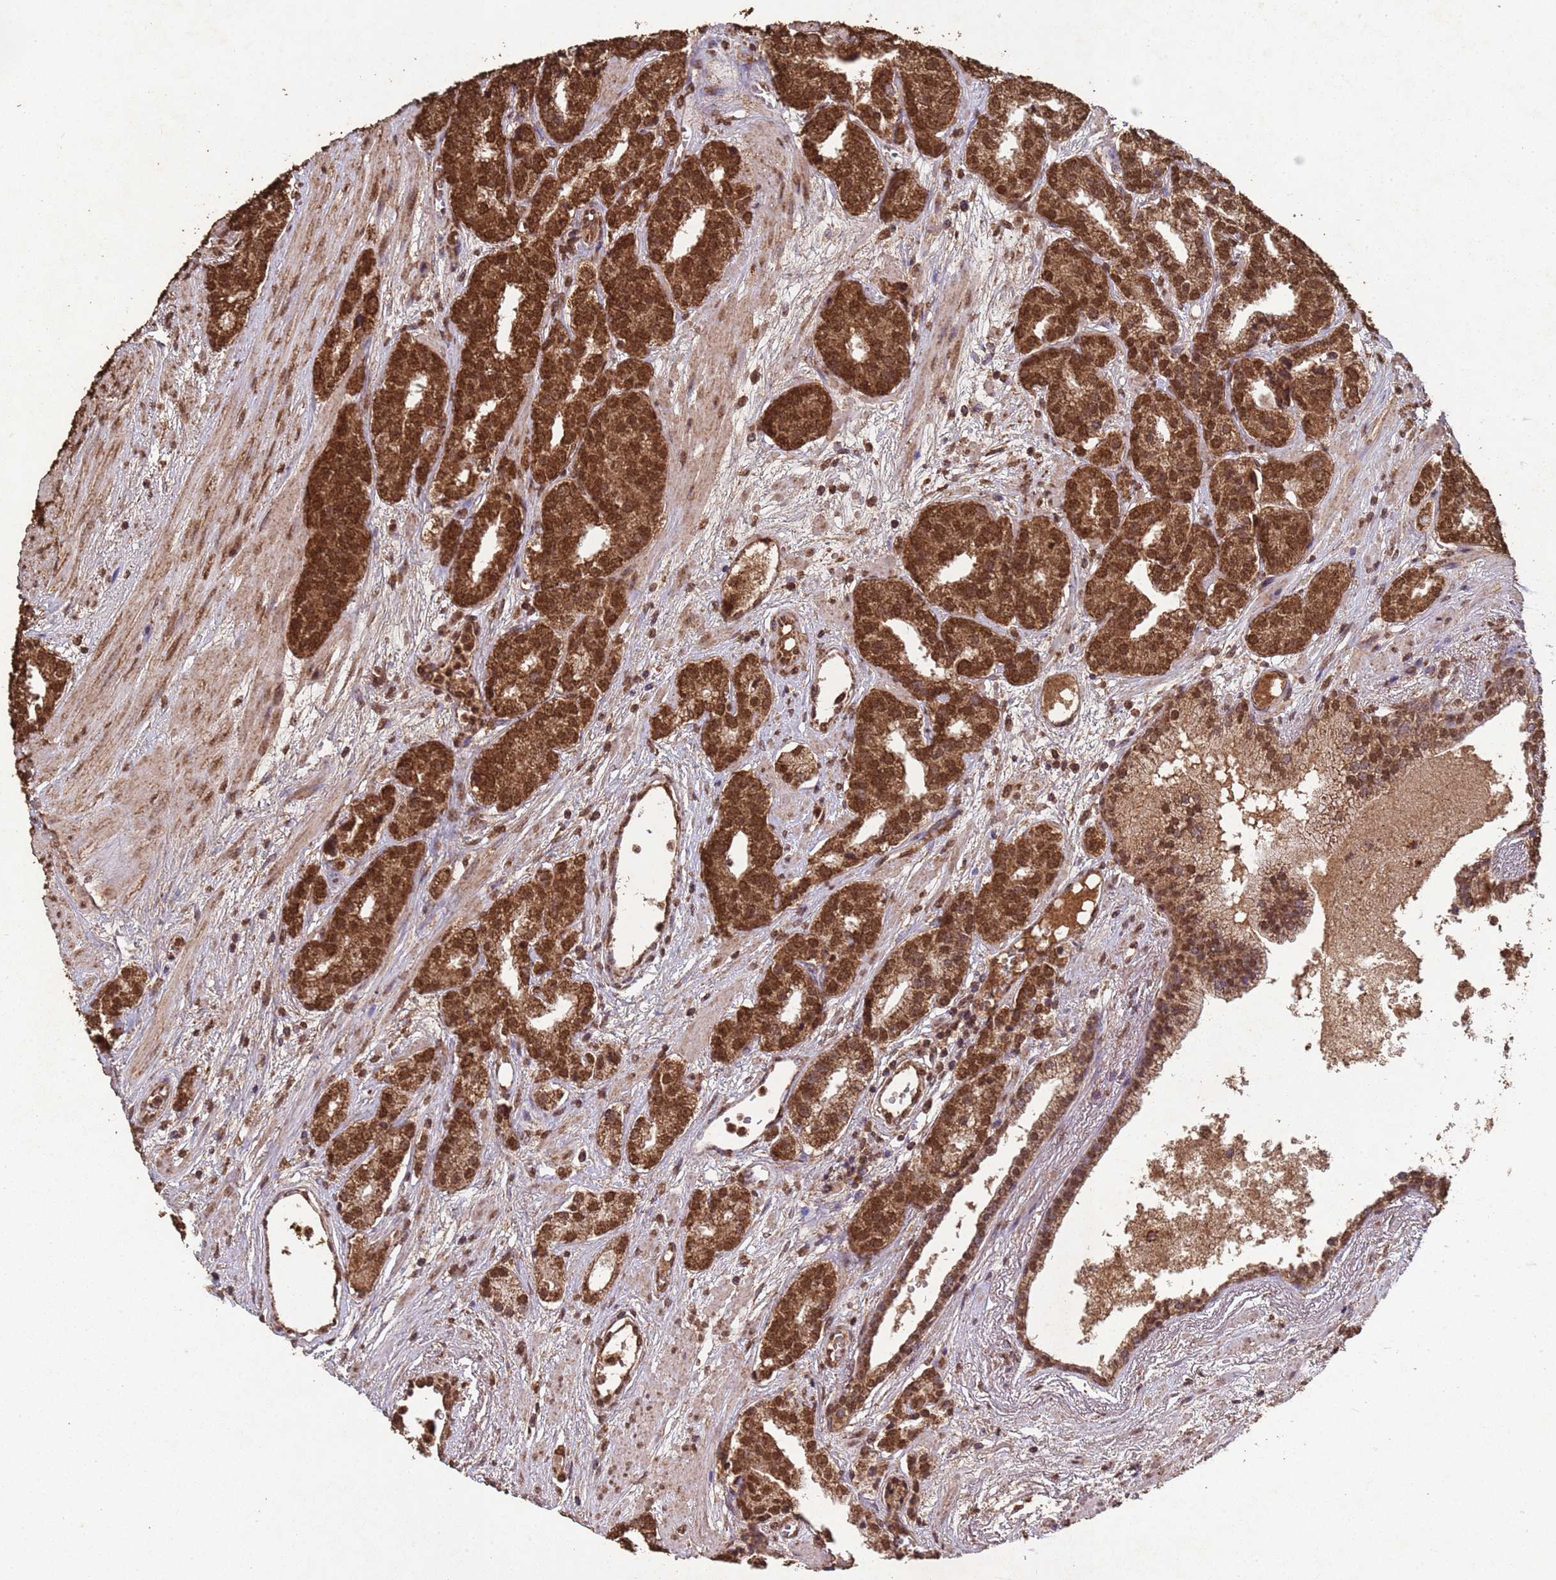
{"staining": {"intensity": "moderate", "quantity": ">75%", "location": "cytoplasmic/membranous,nuclear"}, "tissue": "prostate cancer", "cell_type": "Tumor cells", "image_type": "cancer", "snomed": [{"axis": "morphology", "description": "Adenocarcinoma, High grade"}, {"axis": "topography", "description": "Prostate"}], "caption": "IHC of prostate cancer shows medium levels of moderate cytoplasmic/membranous and nuclear staining in about >75% of tumor cells.", "gene": "HDAC10", "patient": {"sex": "male", "age": 71}}